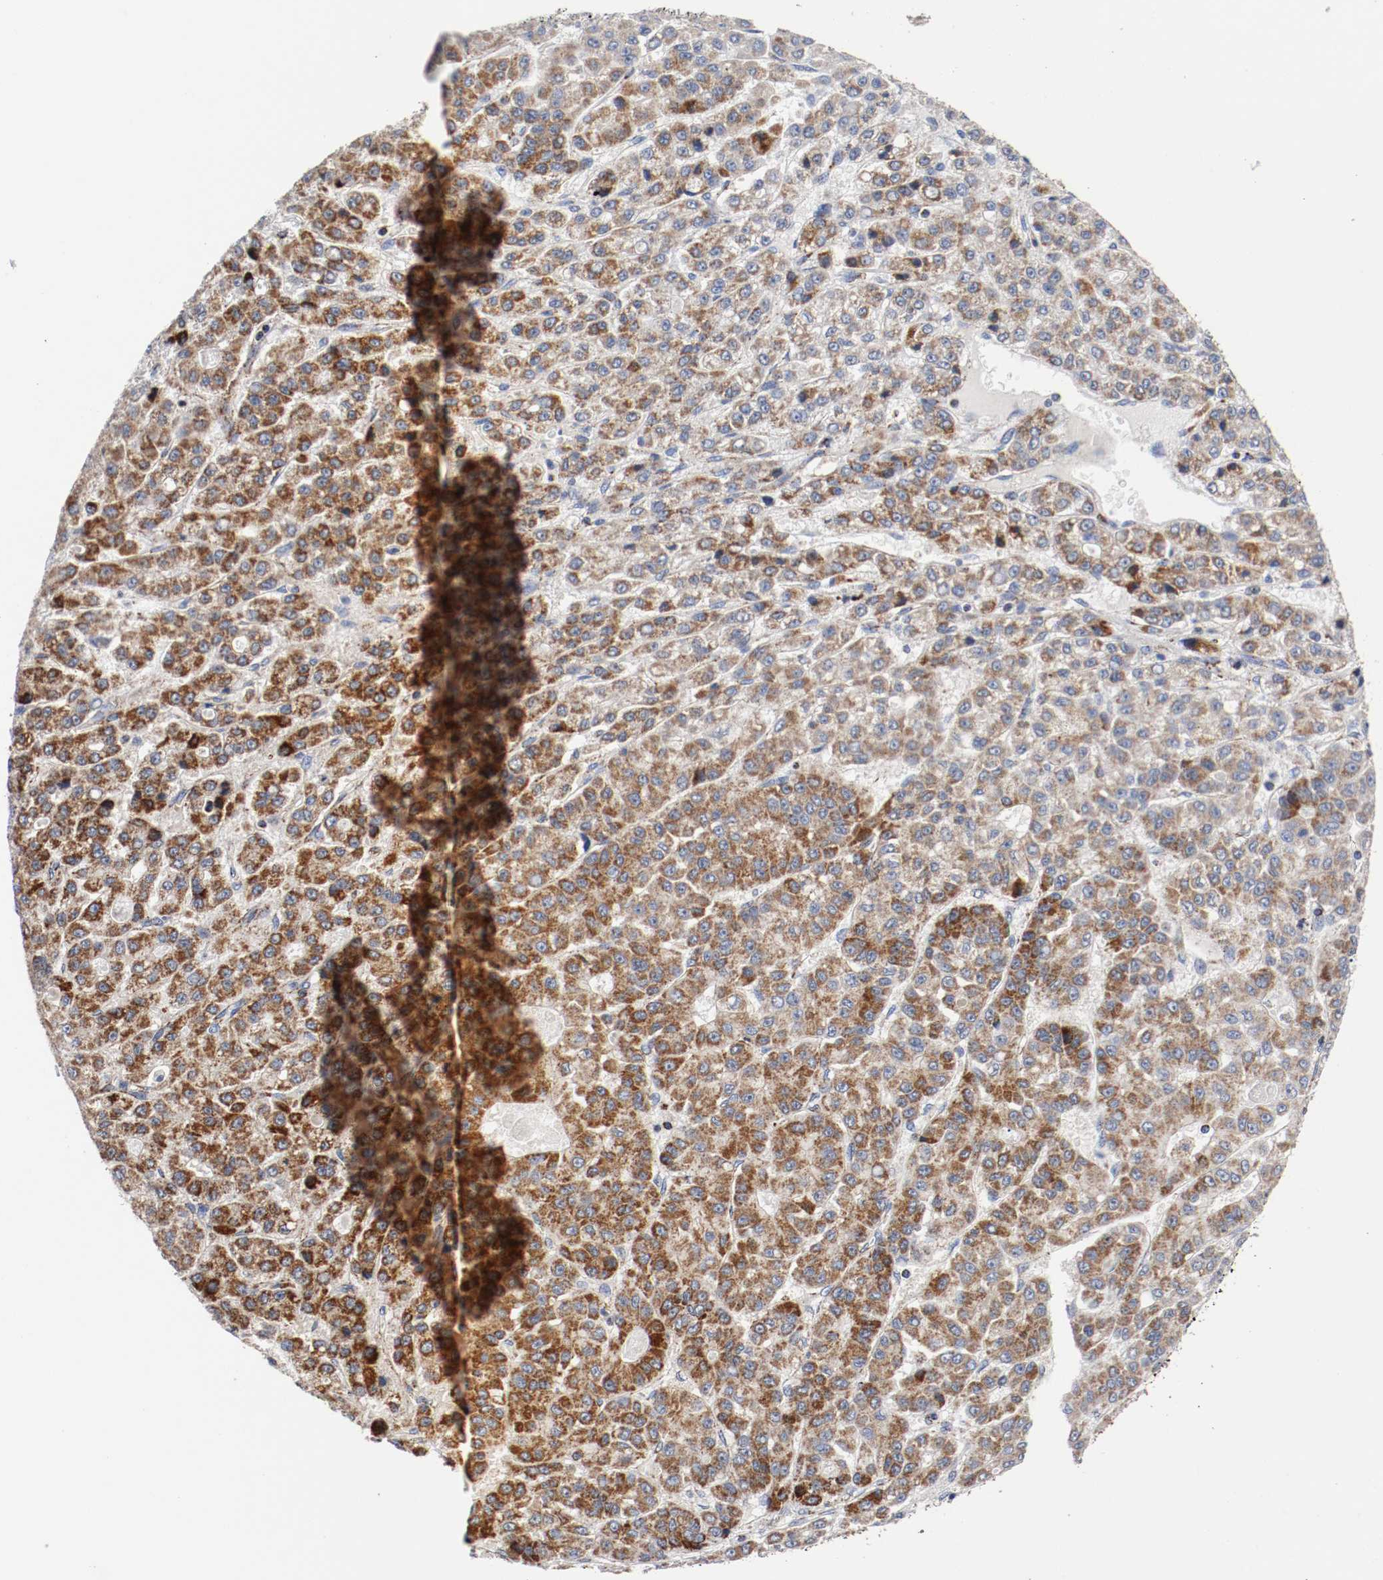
{"staining": {"intensity": "strong", "quantity": ">75%", "location": "cytoplasmic/membranous"}, "tissue": "liver cancer", "cell_type": "Tumor cells", "image_type": "cancer", "snomed": [{"axis": "morphology", "description": "Carcinoma, Hepatocellular, NOS"}, {"axis": "topography", "description": "Liver"}], "caption": "Protein expression by immunohistochemistry (IHC) displays strong cytoplasmic/membranous expression in about >75% of tumor cells in liver hepatocellular carcinoma.", "gene": "TUBD1", "patient": {"sex": "male", "age": 70}}